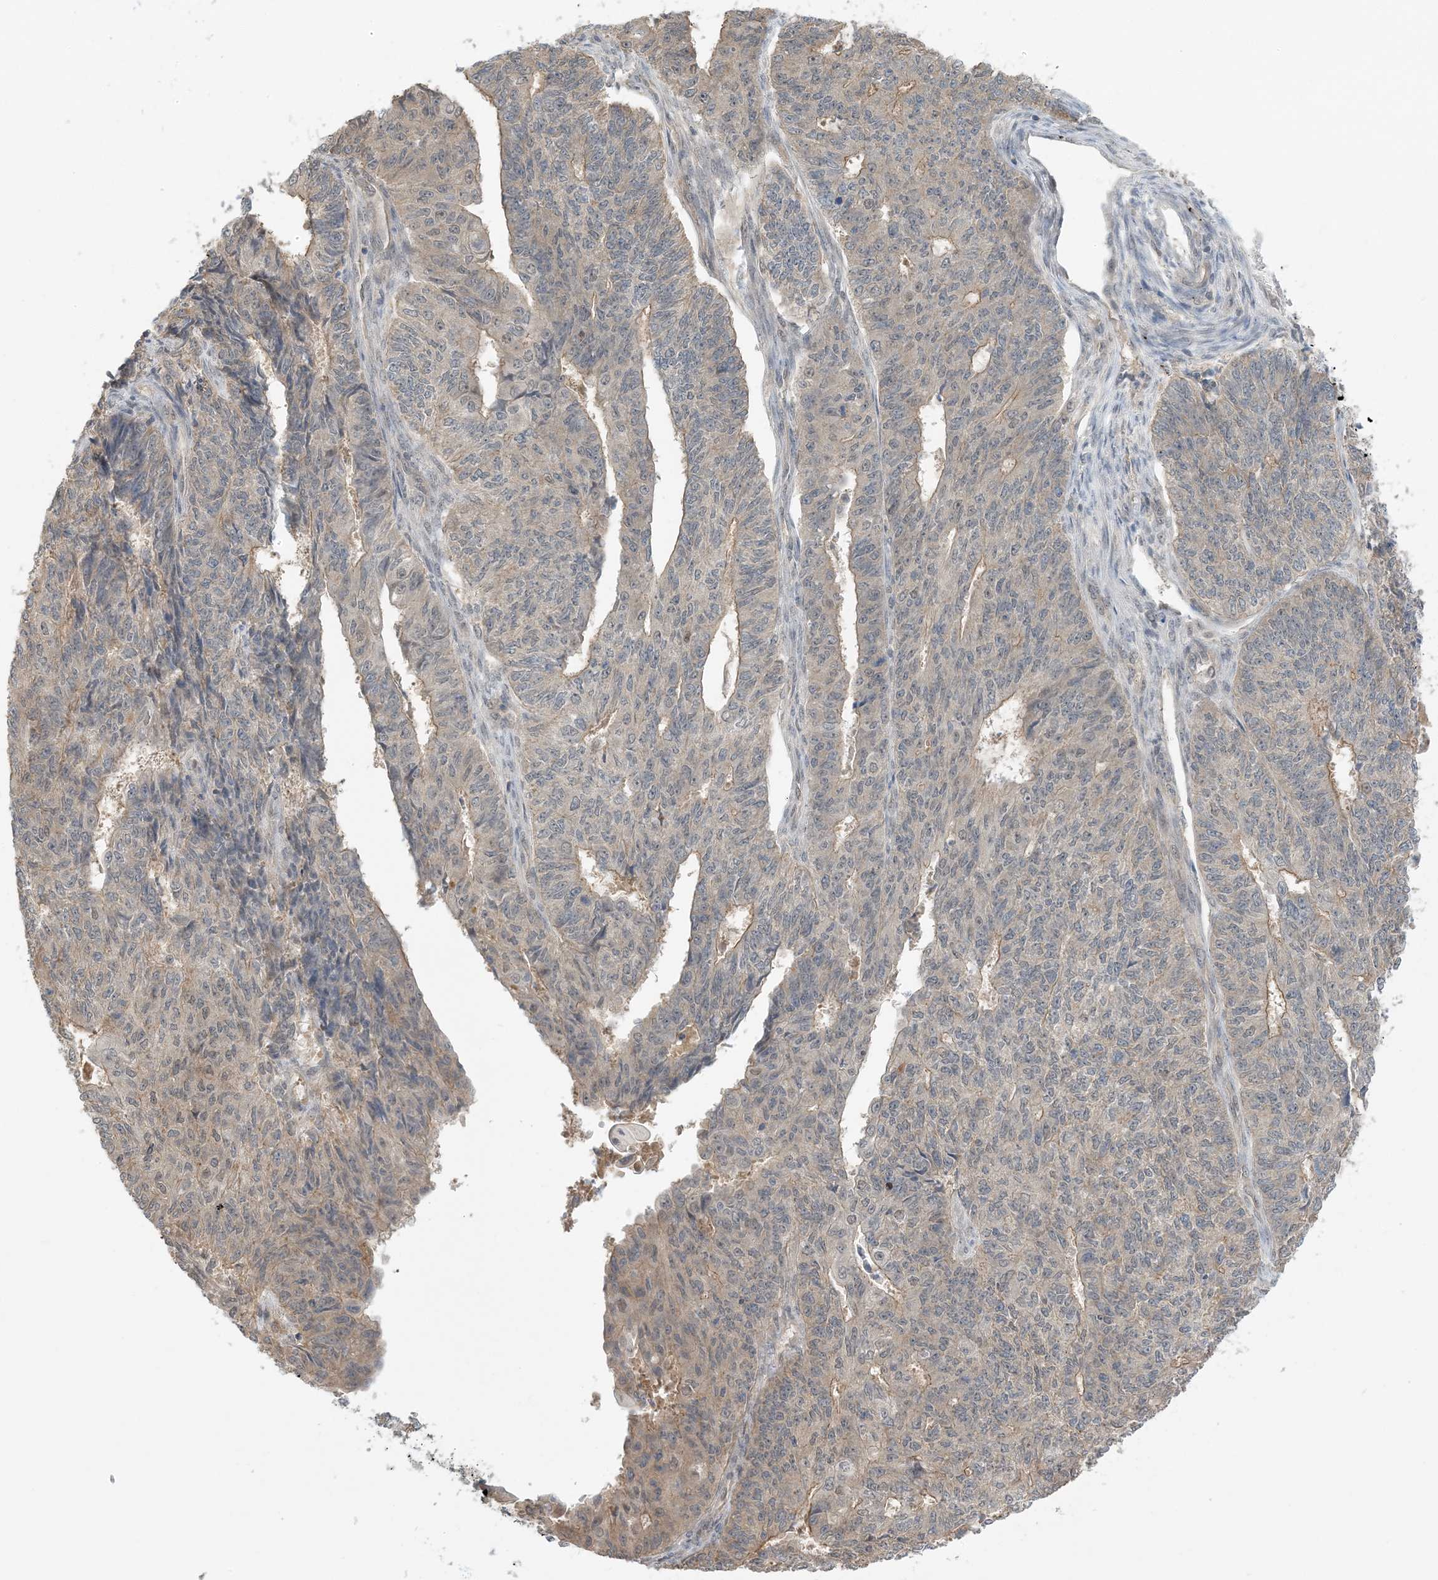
{"staining": {"intensity": "weak", "quantity": "<25%", "location": "cytoplasmic/membranous"}, "tissue": "endometrial cancer", "cell_type": "Tumor cells", "image_type": "cancer", "snomed": [{"axis": "morphology", "description": "Adenocarcinoma, NOS"}, {"axis": "topography", "description": "Endometrium"}], "caption": "Endometrial adenocarcinoma stained for a protein using immunohistochemistry (IHC) reveals no positivity tumor cells.", "gene": "WDR26", "patient": {"sex": "female", "age": 32}}